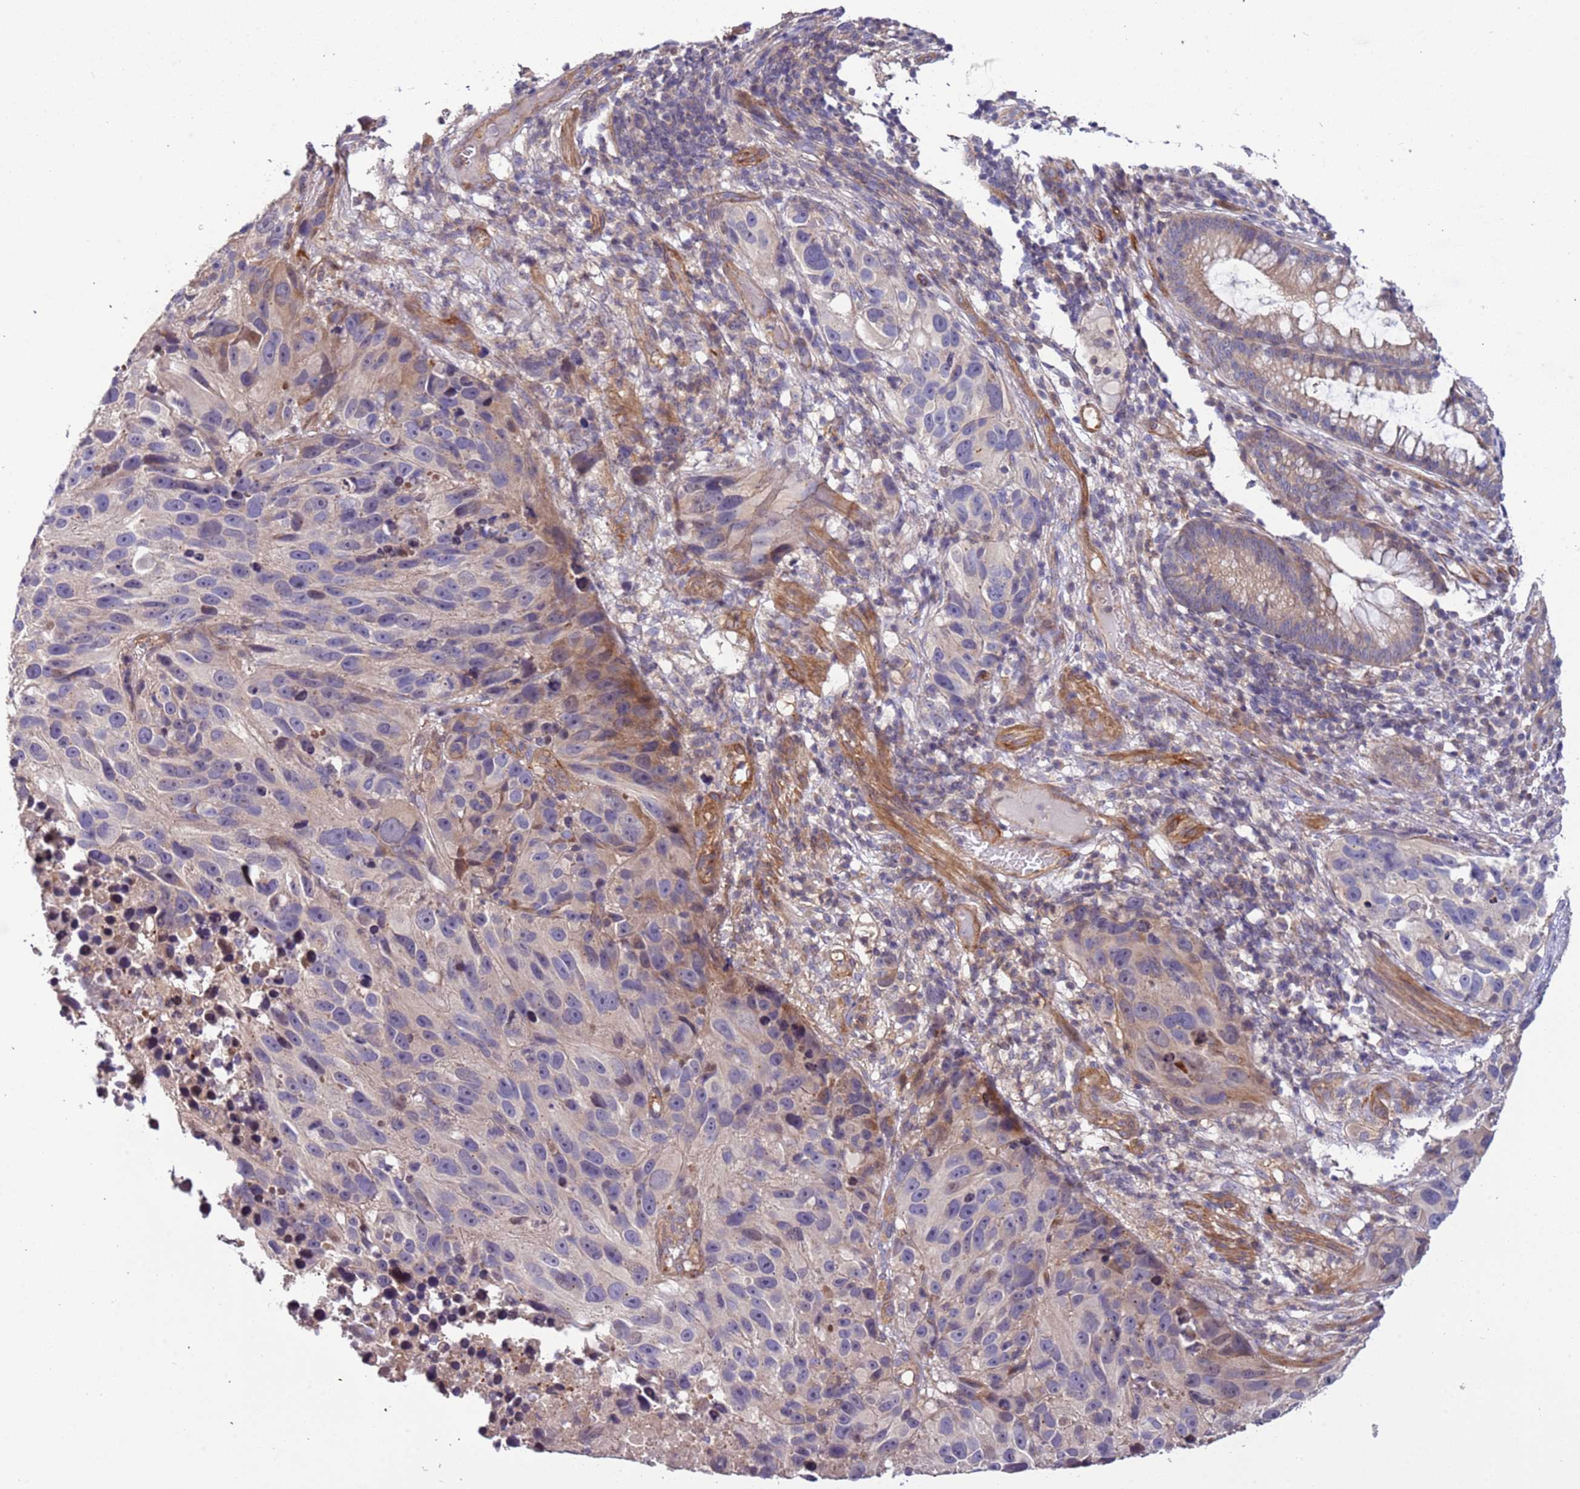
{"staining": {"intensity": "negative", "quantity": "none", "location": "none"}, "tissue": "melanoma", "cell_type": "Tumor cells", "image_type": "cancer", "snomed": [{"axis": "morphology", "description": "Malignant melanoma, NOS"}, {"axis": "topography", "description": "Skin"}], "caption": "Tumor cells are negative for protein expression in human malignant melanoma.", "gene": "LAMB4", "patient": {"sex": "male", "age": 84}}